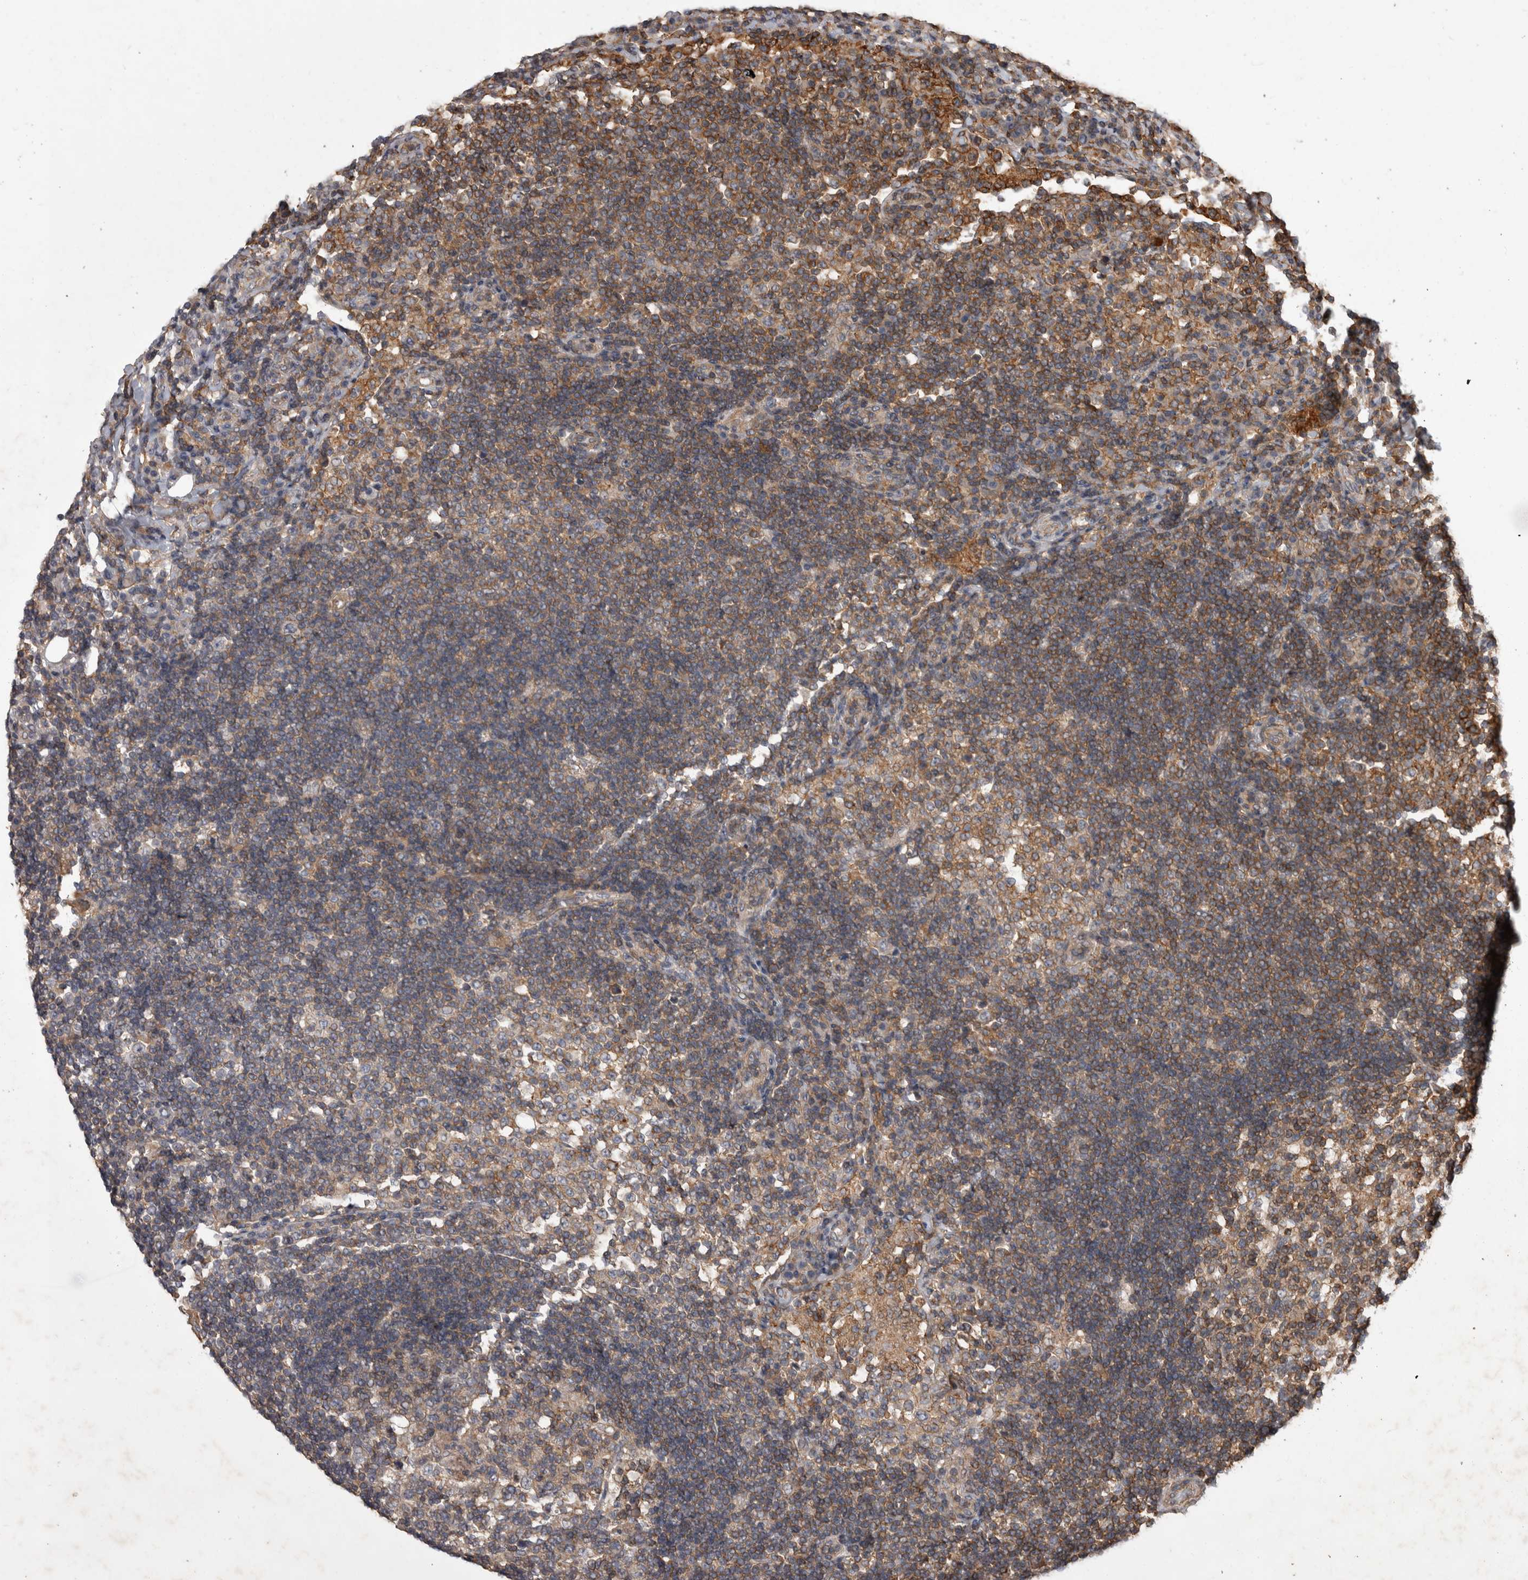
{"staining": {"intensity": "moderate", "quantity": "25%-75%", "location": "cytoplasmic/membranous"}, "tissue": "lymph node", "cell_type": "Germinal center cells", "image_type": "normal", "snomed": [{"axis": "morphology", "description": "Normal tissue, NOS"}, {"axis": "topography", "description": "Lymph node"}], "caption": "Germinal center cells reveal moderate cytoplasmic/membranous expression in approximately 25%-75% of cells in benign lymph node. The staining was performed using DAB (3,3'-diaminobenzidine), with brown indicating positive protein expression. Nuclei are stained blue with hematoxylin.", "gene": "SPATA48", "patient": {"sex": "female", "age": 53}}